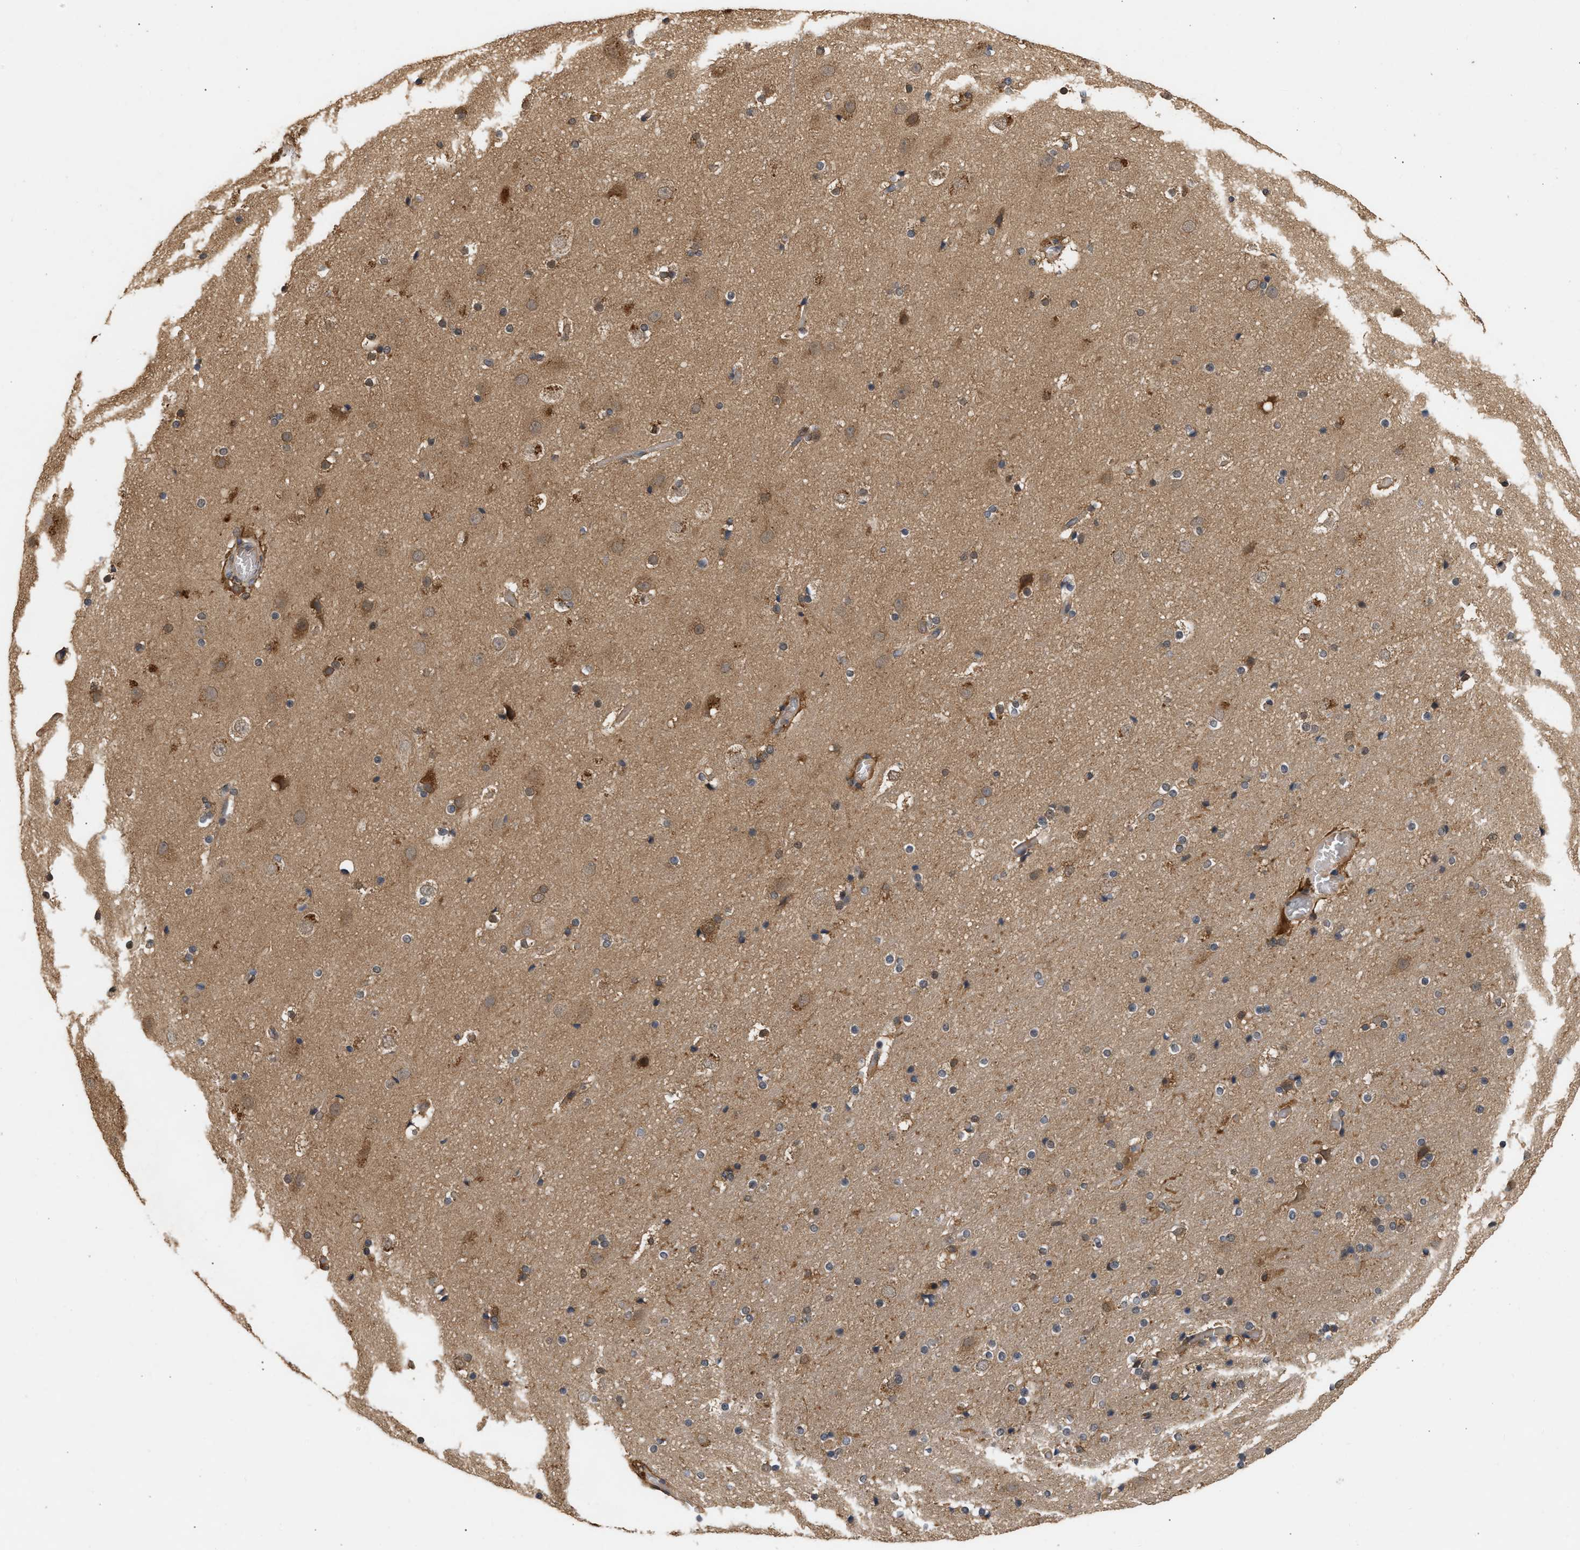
{"staining": {"intensity": "weak", "quantity": "25%-75%", "location": "cytoplasmic/membranous"}, "tissue": "cerebral cortex", "cell_type": "Endothelial cells", "image_type": "normal", "snomed": [{"axis": "morphology", "description": "Normal tissue, NOS"}, {"axis": "topography", "description": "Cerebral cortex"}], "caption": "Protein staining of benign cerebral cortex displays weak cytoplasmic/membranous staining in about 25%-75% of endothelial cells.", "gene": "FITM1", "patient": {"sex": "male", "age": 57}}